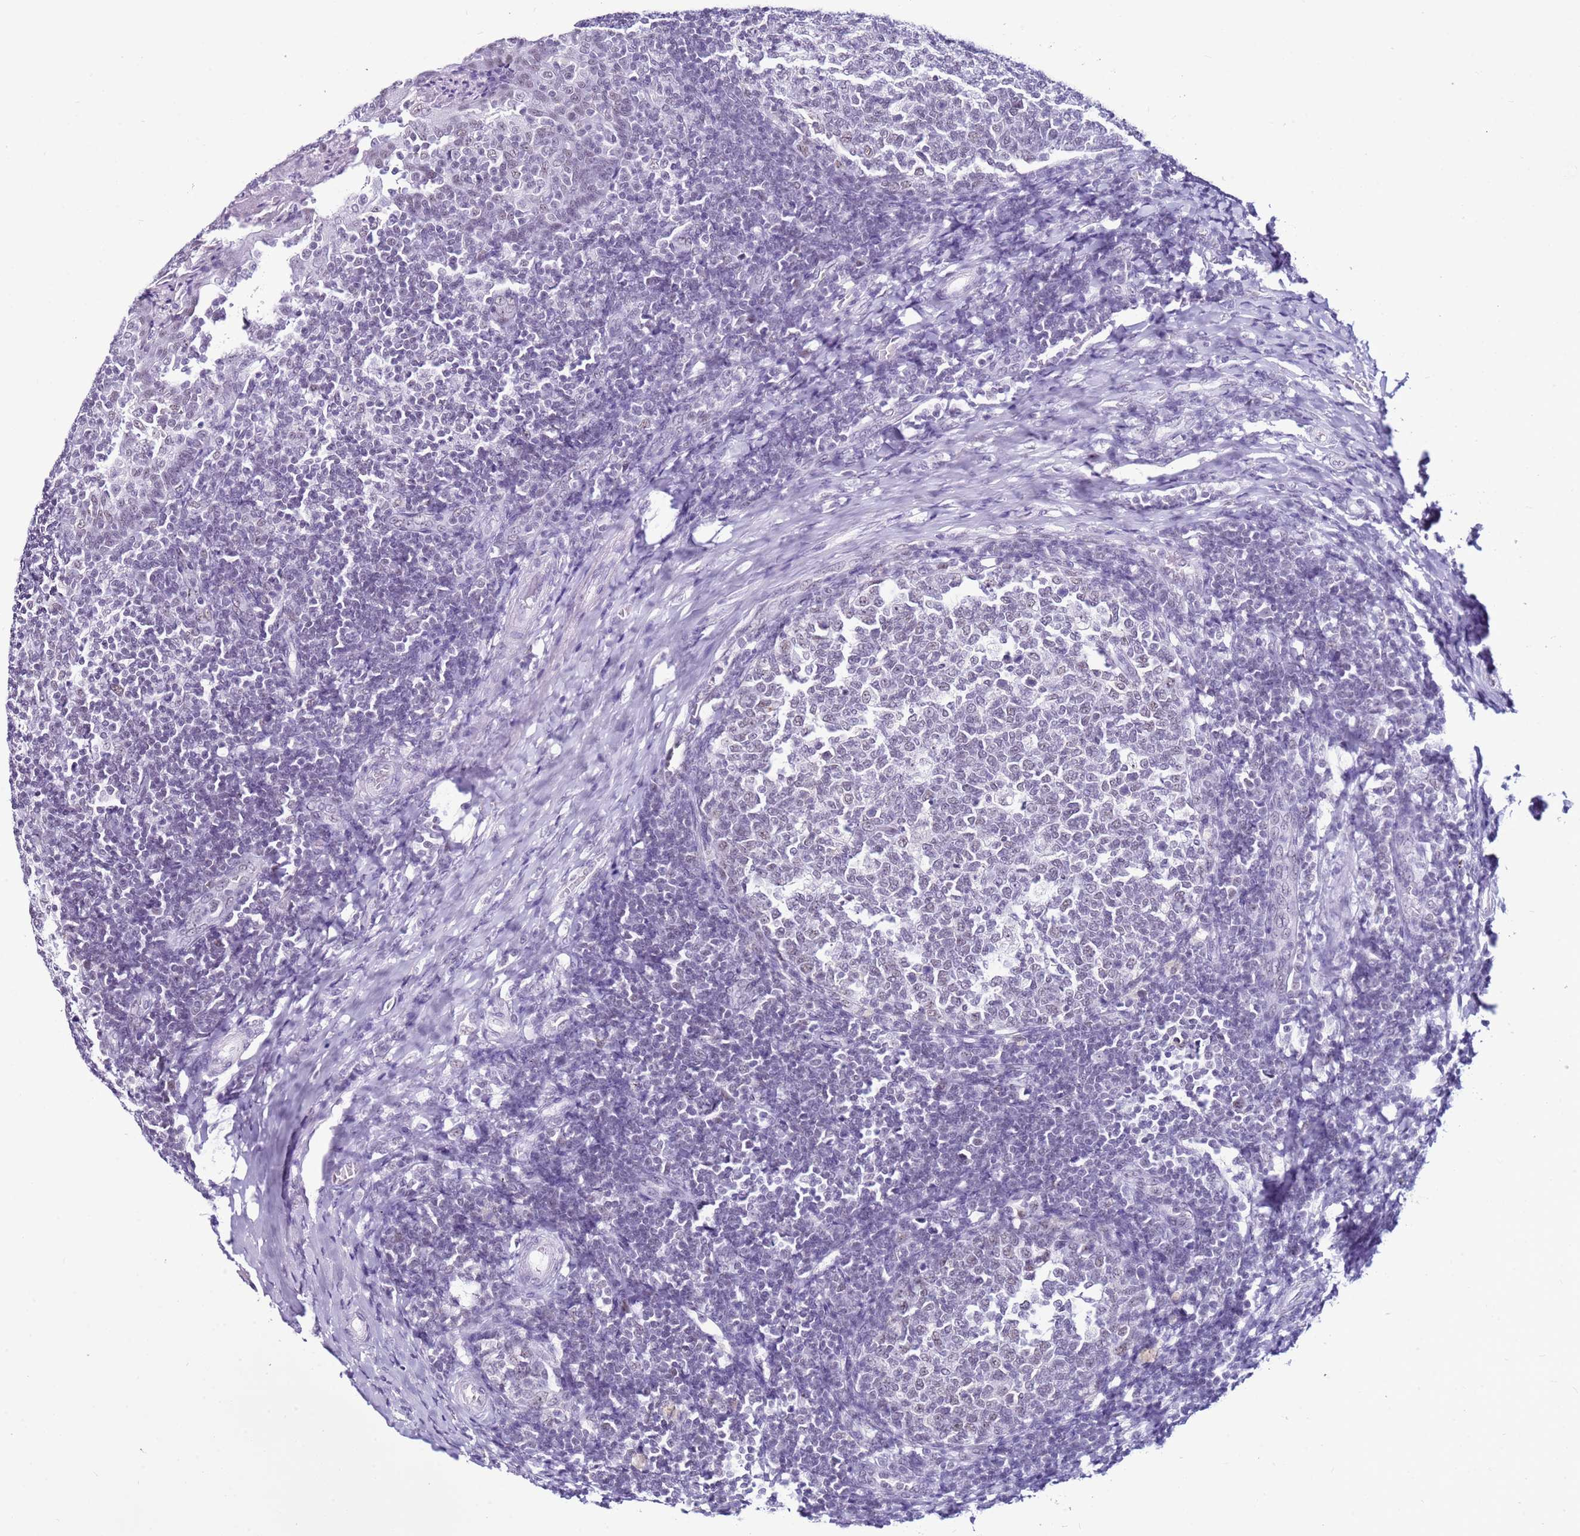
{"staining": {"intensity": "weak", "quantity": ">75%", "location": "nuclear"}, "tissue": "tonsil", "cell_type": "Germinal center cells", "image_type": "normal", "snomed": [{"axis": "morphology", "description": "Normal tissue, NOS"}, {"axis": "topography", "description": "Tonsil"}], "caption": "Immunohistochemical staining of normal human tonsil demonstrates weak nuclear protein positivity in about >75% of germinal center cells.", "gene": "DHX15", "patient": {"sex": "female", "age": 19}}